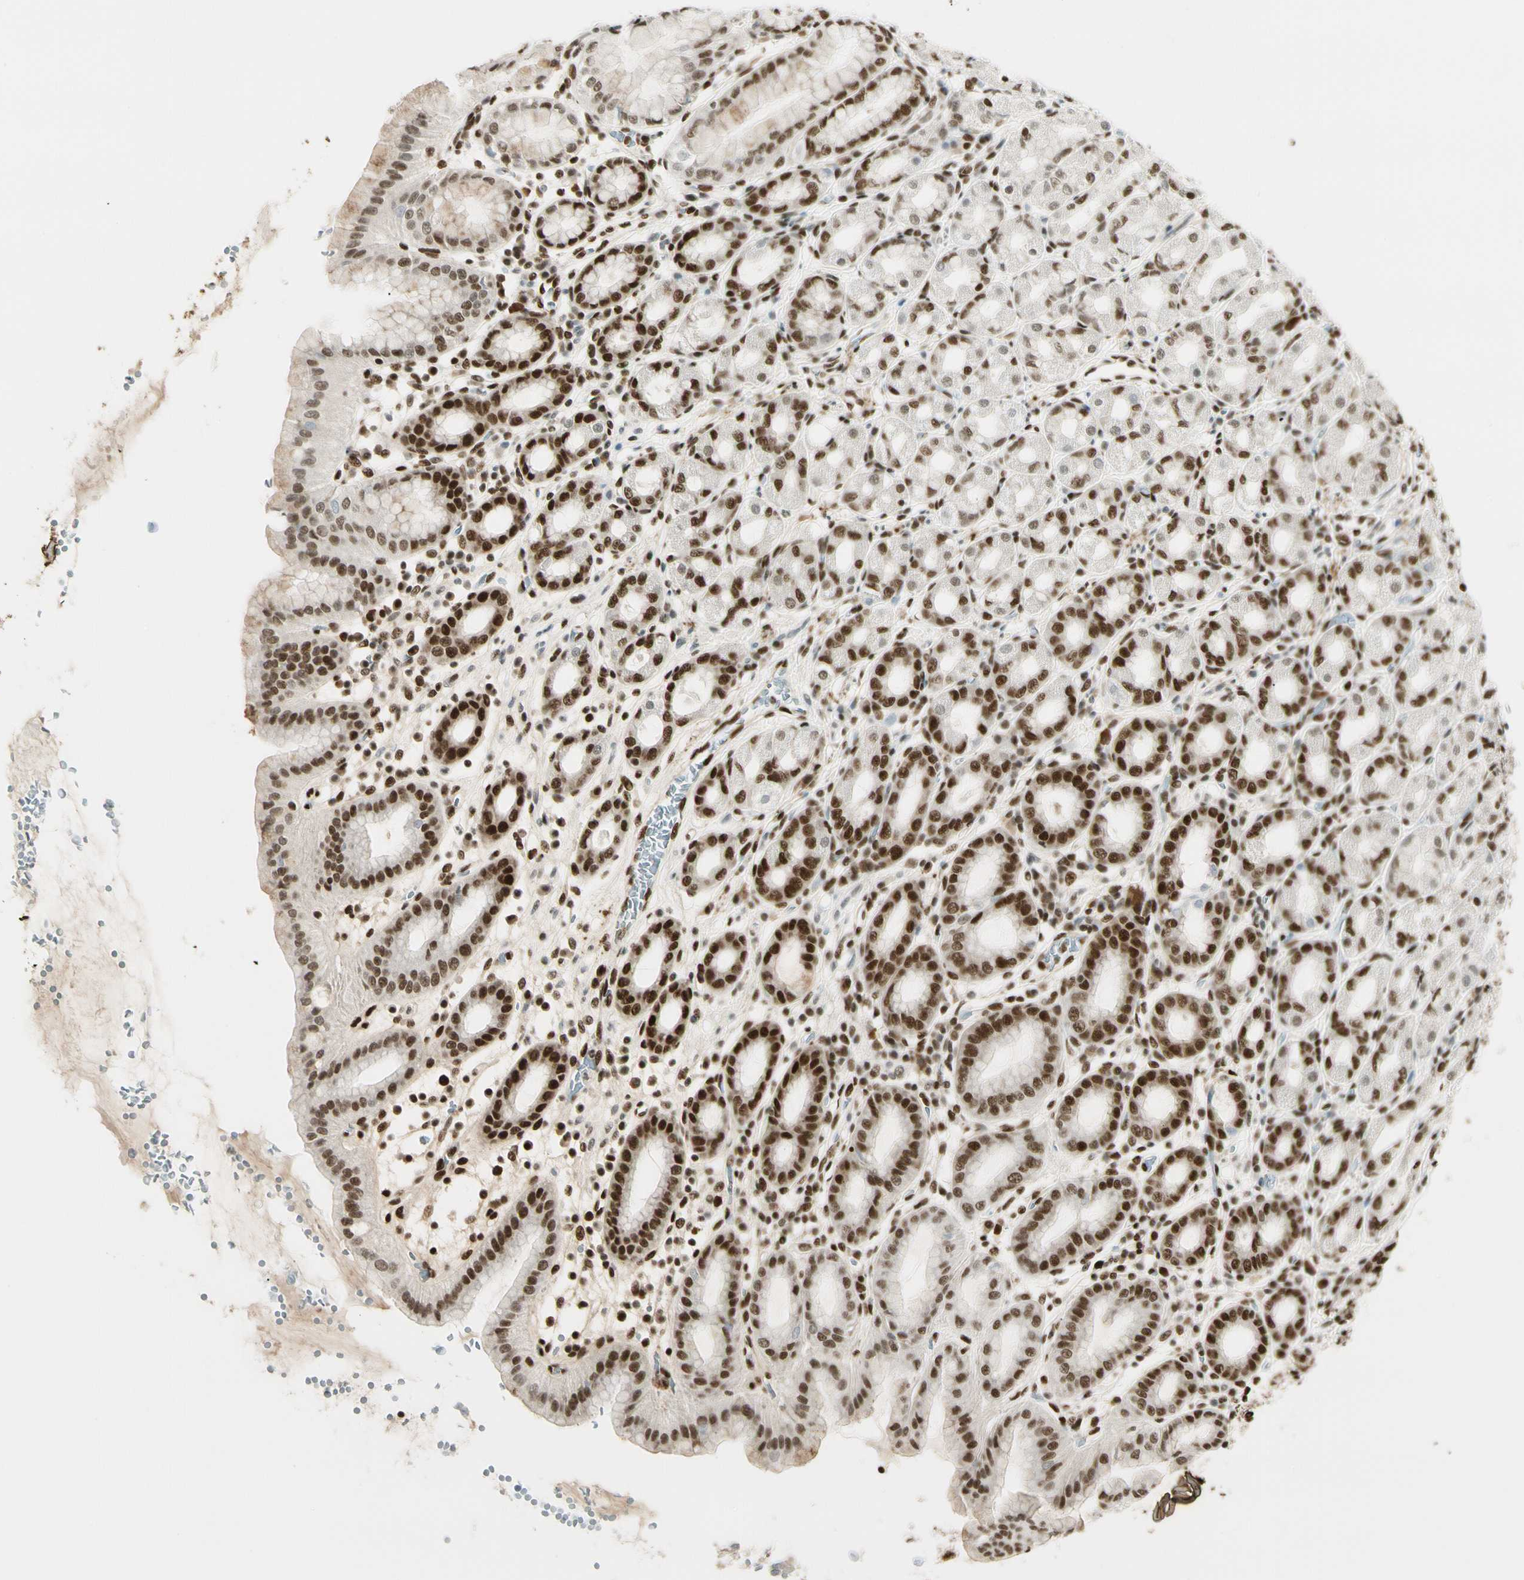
{"staining": {"intensity": "strong", "quantity": ">75%", "location": "nuclear"}, "tissue": "stomach", "cell_type": "Glandular cells", "image_type": "normal", "snomed": [{"axis": "morphology", "description": "Normal tissue, NOS"}, {"axis": "topography", "description": "Stomach, upper"}], "caption": "Stomach was stained to show a protein in brown. There is high levels of strong nuclear expression in approximately >75% of glandular cells.", "gene": "FUS", "patient": {"sex": "male", "age": 68}}